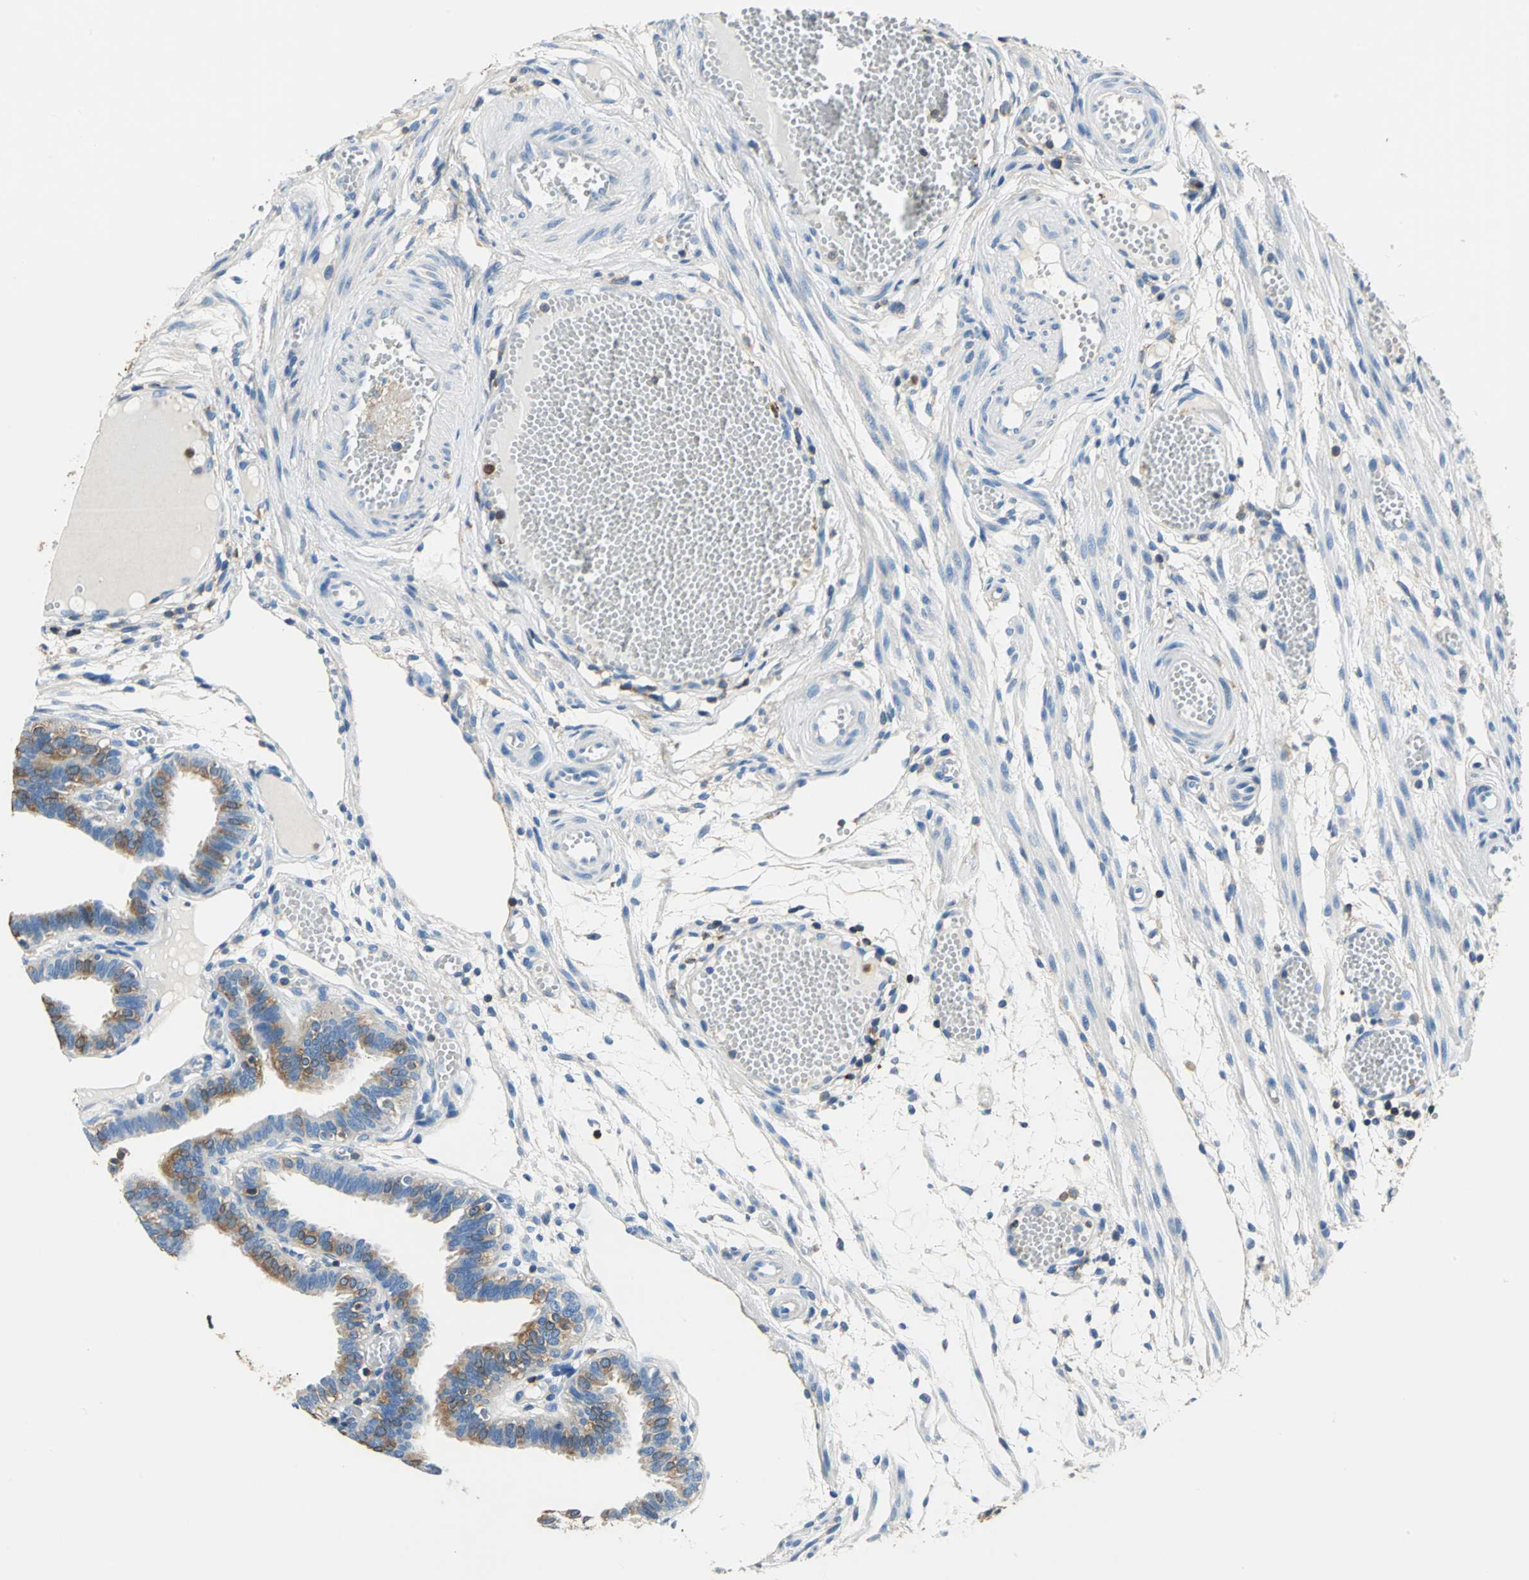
{"staining": {"intensity": "moderate", "quantity": "25%-75%", "location": "cytoplasmic/membranous"}, "tissue": "fallopian tube", "cell_type": "Glandular cells", "image_type": "normal", "snomed": [{"axis": "morphology", "description": "Normal tissue, NOS"}, {"axis": "topography", "description": "Fallopian tube"}], "caption": "Protein staining of normal fallopian tube reveals moderate cytoplasmic/membranous staining in approximately 25%-75% of glandular cells.", "gene": "SEPTIN11", "patient": {"sex": "female", "age": 29}}